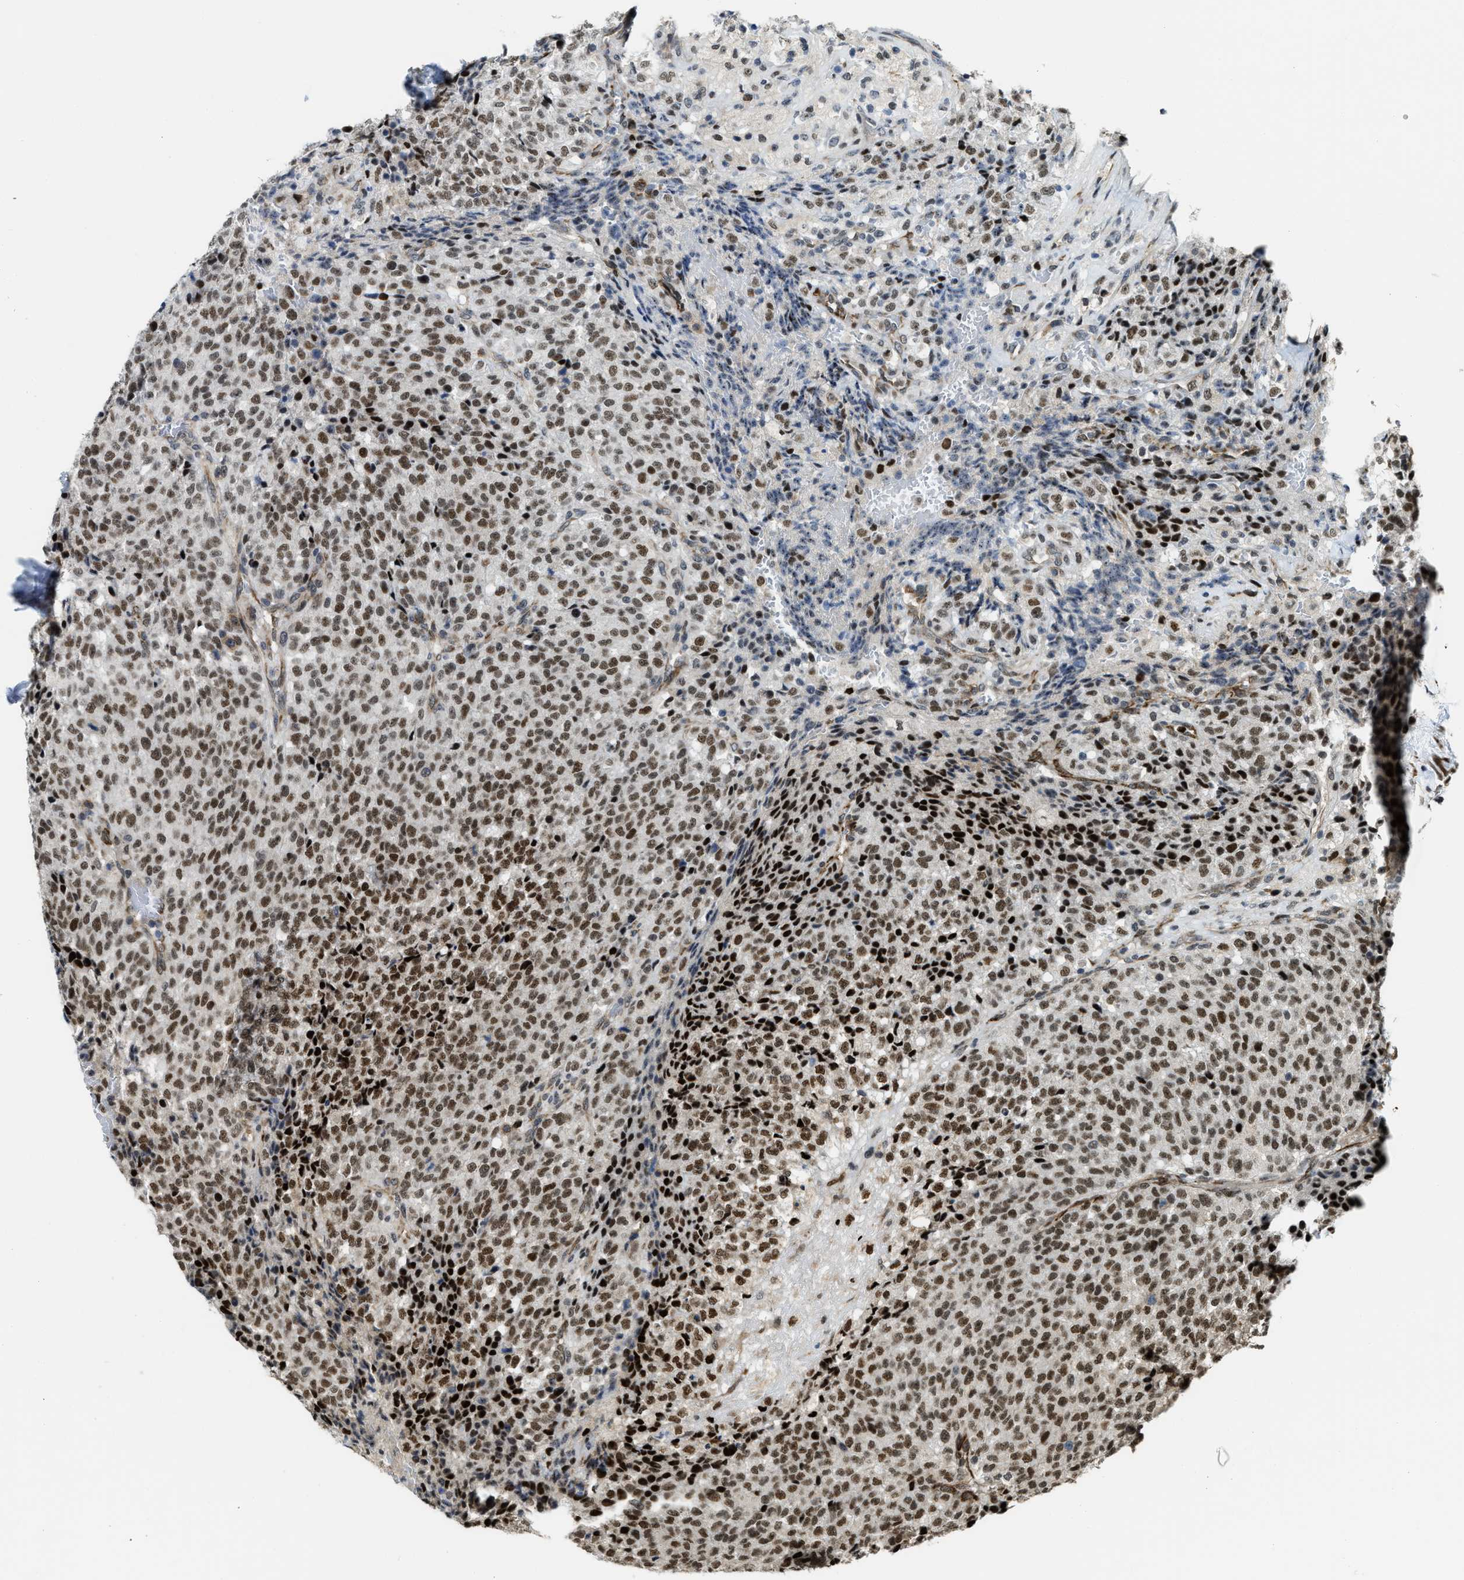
{"staining": {"intensity": "moderate", "quantity": ">75%", "location": "nuclear"}, "tissue": "testis cancer", "cell_type": "Tumor cells", "image_type": "cancer", "snomed": [{"axis": "morphology", "description": "Seminoma, NOS"}, {"axis": "topography", "description": "Testis"}], "caption": "Testis cancer tissue shows moderate nuclear positivity in about >75% of tumor cells", "gene": "ZNF250", "patient": {"sex": "male", "age": 59}}